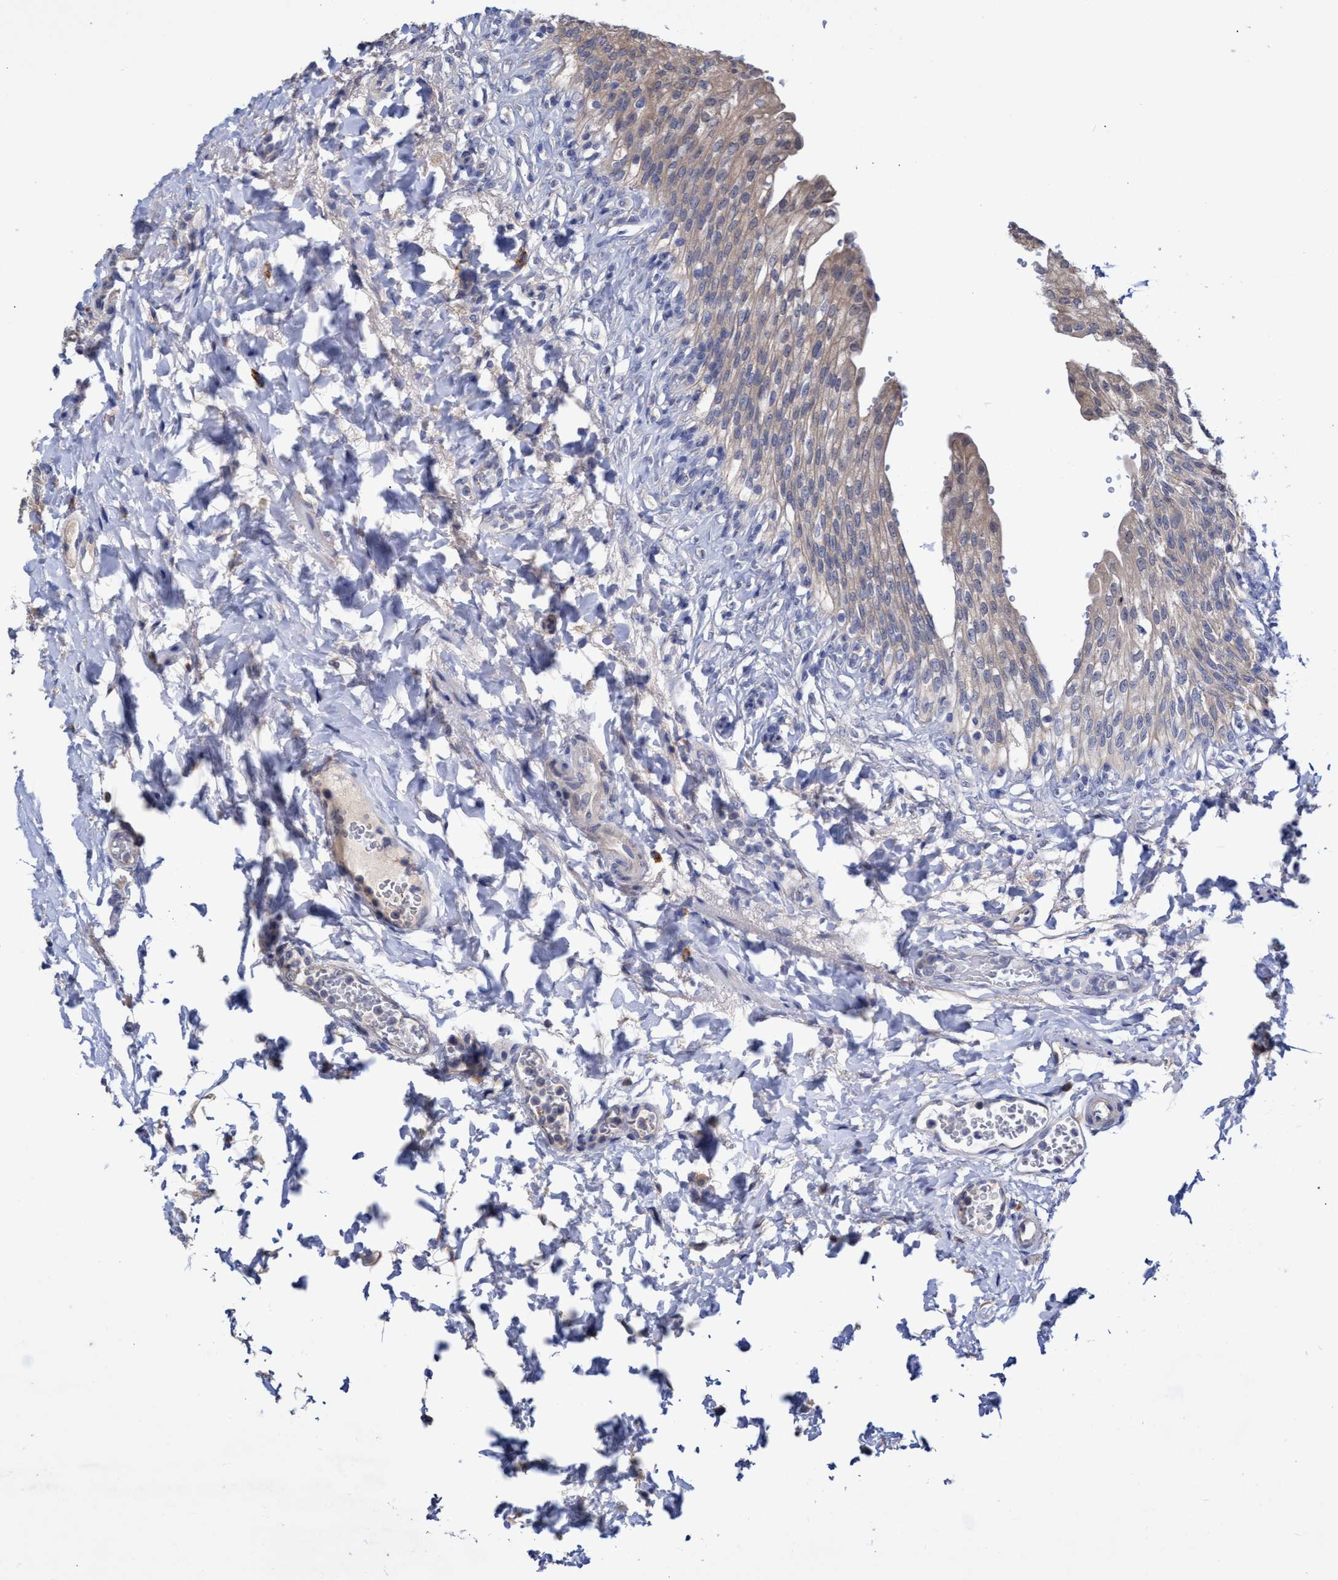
{"staining": {"intensity": "weak", "quantity": "25%-75%", "location": "cytoplasmic/membranous"}, "tissue": "urinary bladder", "cell_type": "Urothelial cells", "image_type": "normal", "snomed": [{"axis": "morphology", "description": "Urothelial carcinoma, High grade"}, {"axis": "topography", "description": "Urinary bladder"}], "caption": "Immunohistochemical staining of unremarkable human urinary bladder reveals weak cytoplasmic/membranous protein staining in about 25%-75% of urothelial cells.", "gene": "SVEP1", "patient": {"sex": "male", "age": 46}}